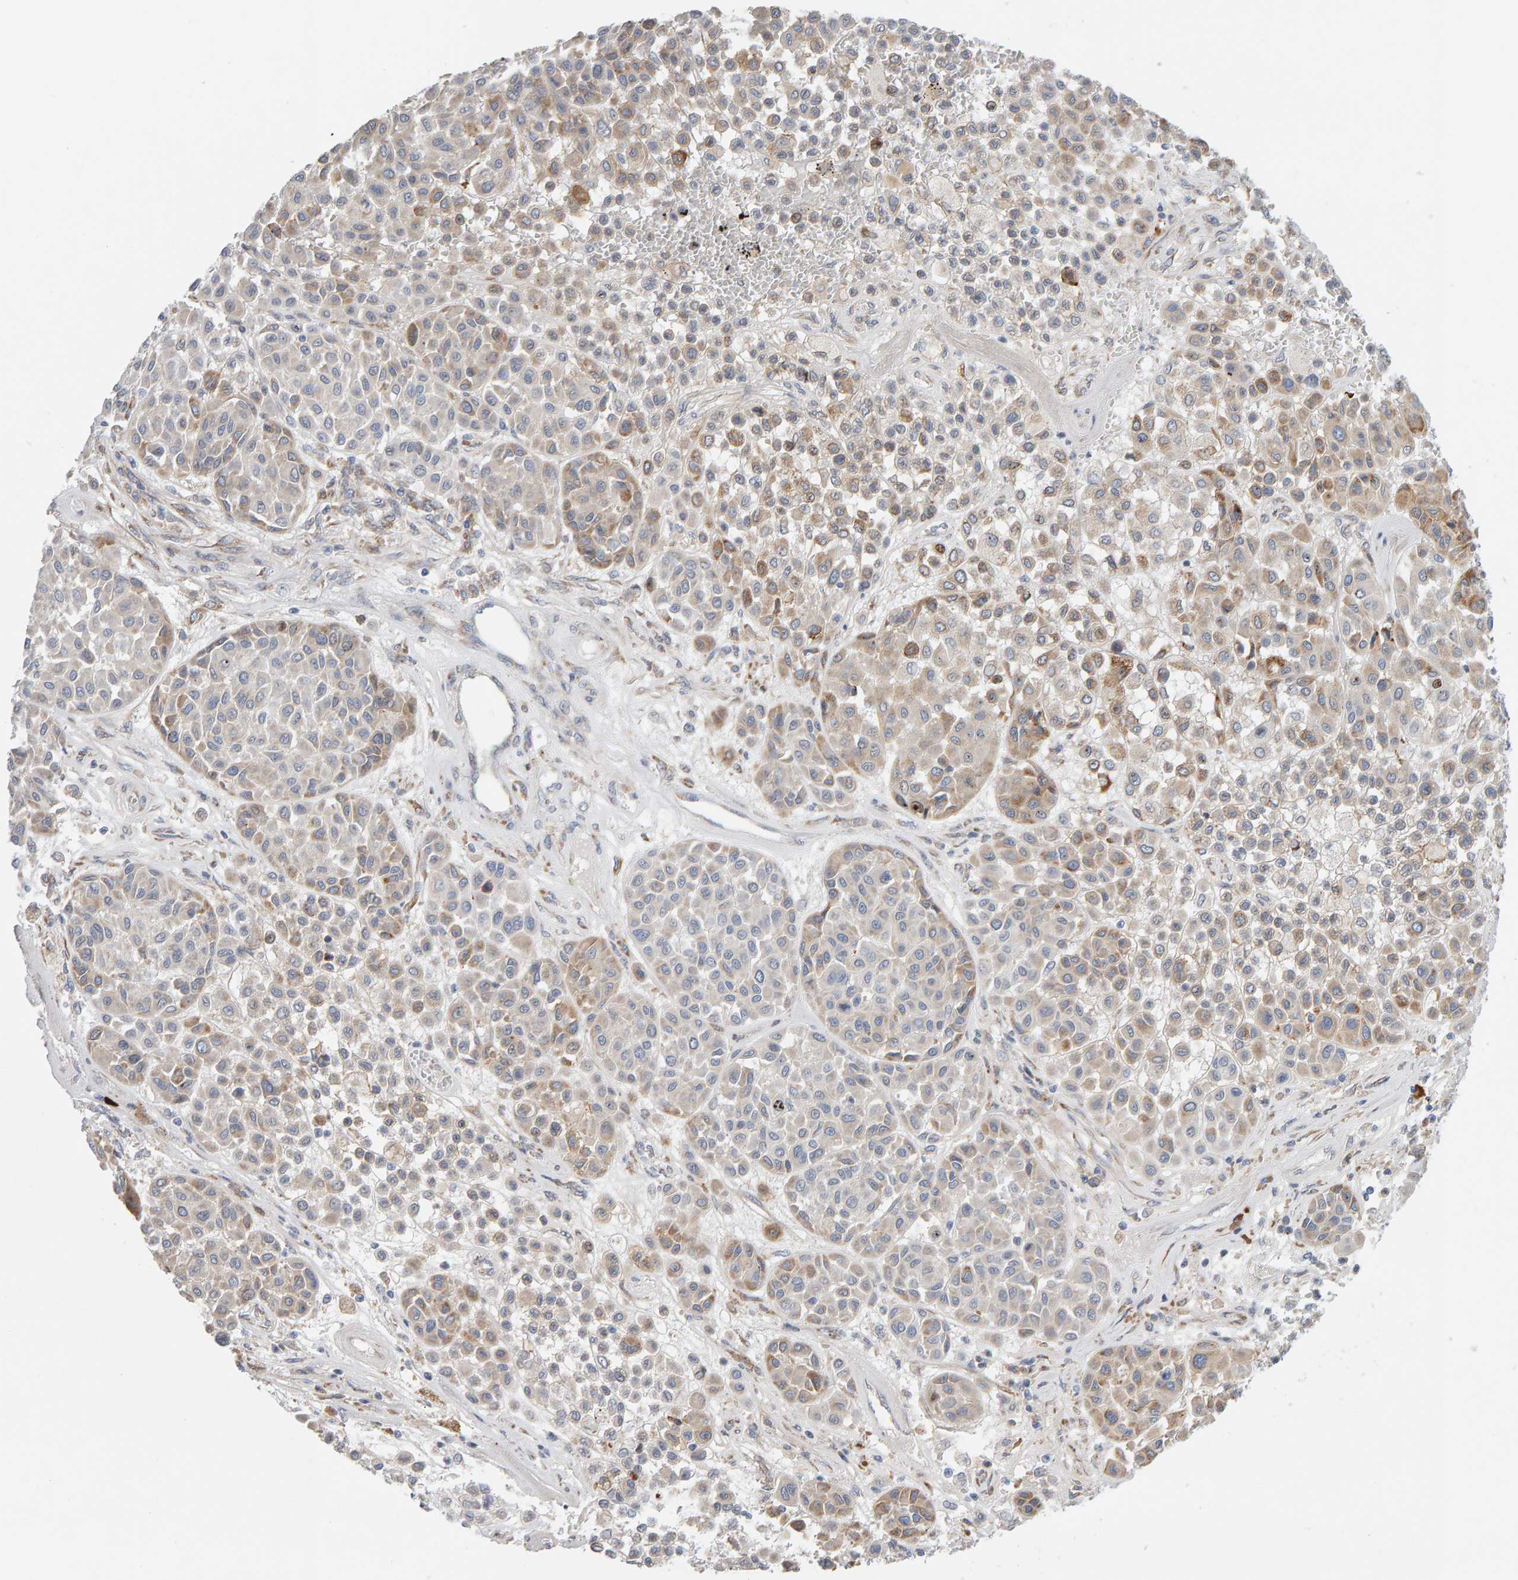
{"staining": {"intensity": "weak", "quantity": "25%-75%", "location": "cytoplasmic/membranous"}, "tissue": "melanoma", "cell_type": "Tumor cells", "image_type": "cancer", "snomed": [{"axis": "morphology", "description": "Malignant melanoma, Metastatic site"}, {"axis": "topography", "description": "Soft tissue"}], "caption": "The image demonstrates staining of melanoma, revealing weak cytoplasmic/membranous protein positivity (brown color) within tumor cells. The staining is performed using DAB (3,3'-diaminobenzidine) brown chromogen to label protein expression. The nuclei are counter-stained blue using hematoxylin.", "gene": "ENGASE", "patient": {"sex": "male", "age": 41}}